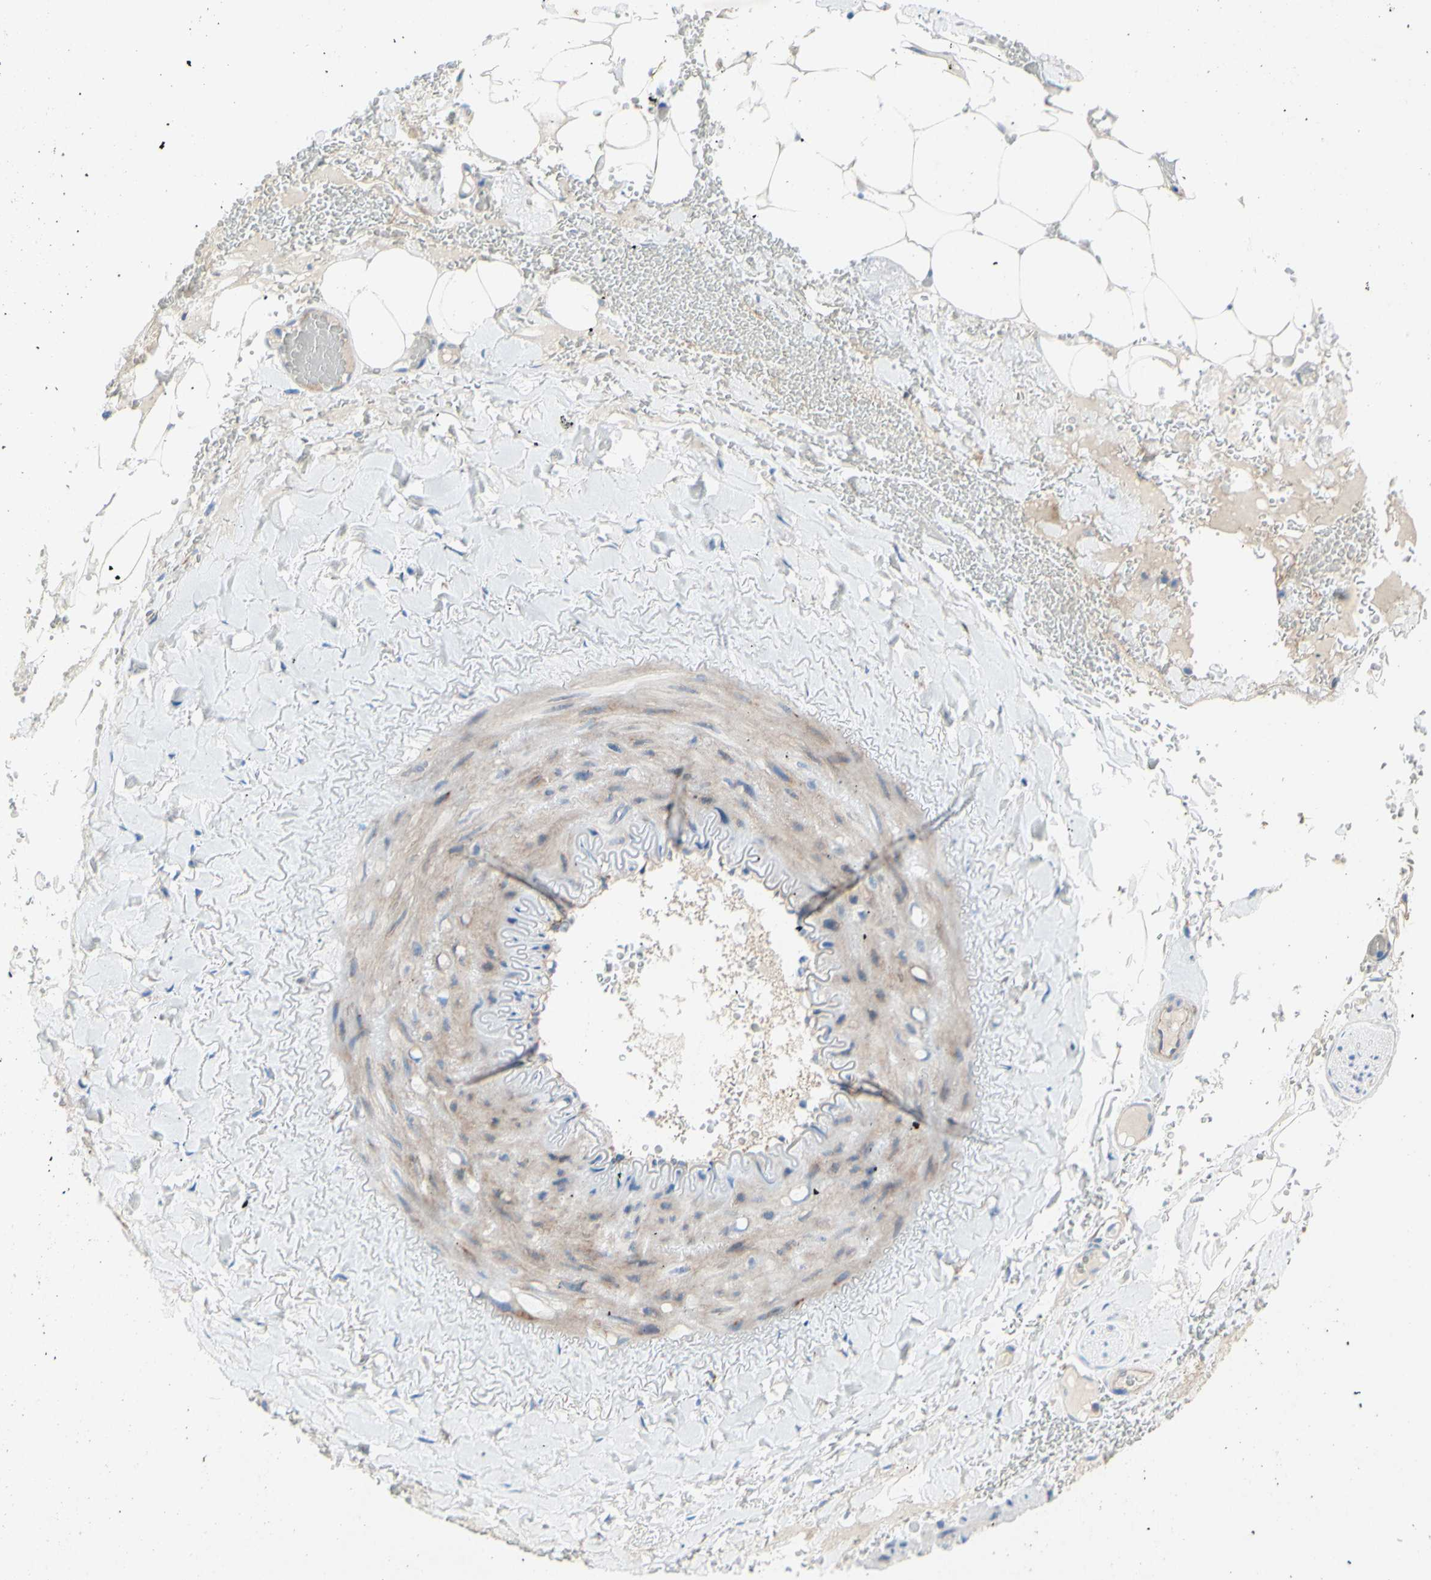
{"staining": {"intensity": "negative", "quantity": "none", "location": "none"}, "tissue": "adipose tissue", "cell_type": "Adipocytes", "image_type": "normal", "snomed": [{"axis": "morphology", "description": "Normal tissue, NOS"}, {"axis": "topography", "description": "Peripheral nerve tissue"}], "caption": "The immunohistochemistry micrograph has no significant positivity in adipocytes of adipose tissue. (DAB immunohistochemistry (IHC) with hematoxylin counter stain).", "gene": "TMIGD2", "patient": {"sex": "male", "age": 70}}